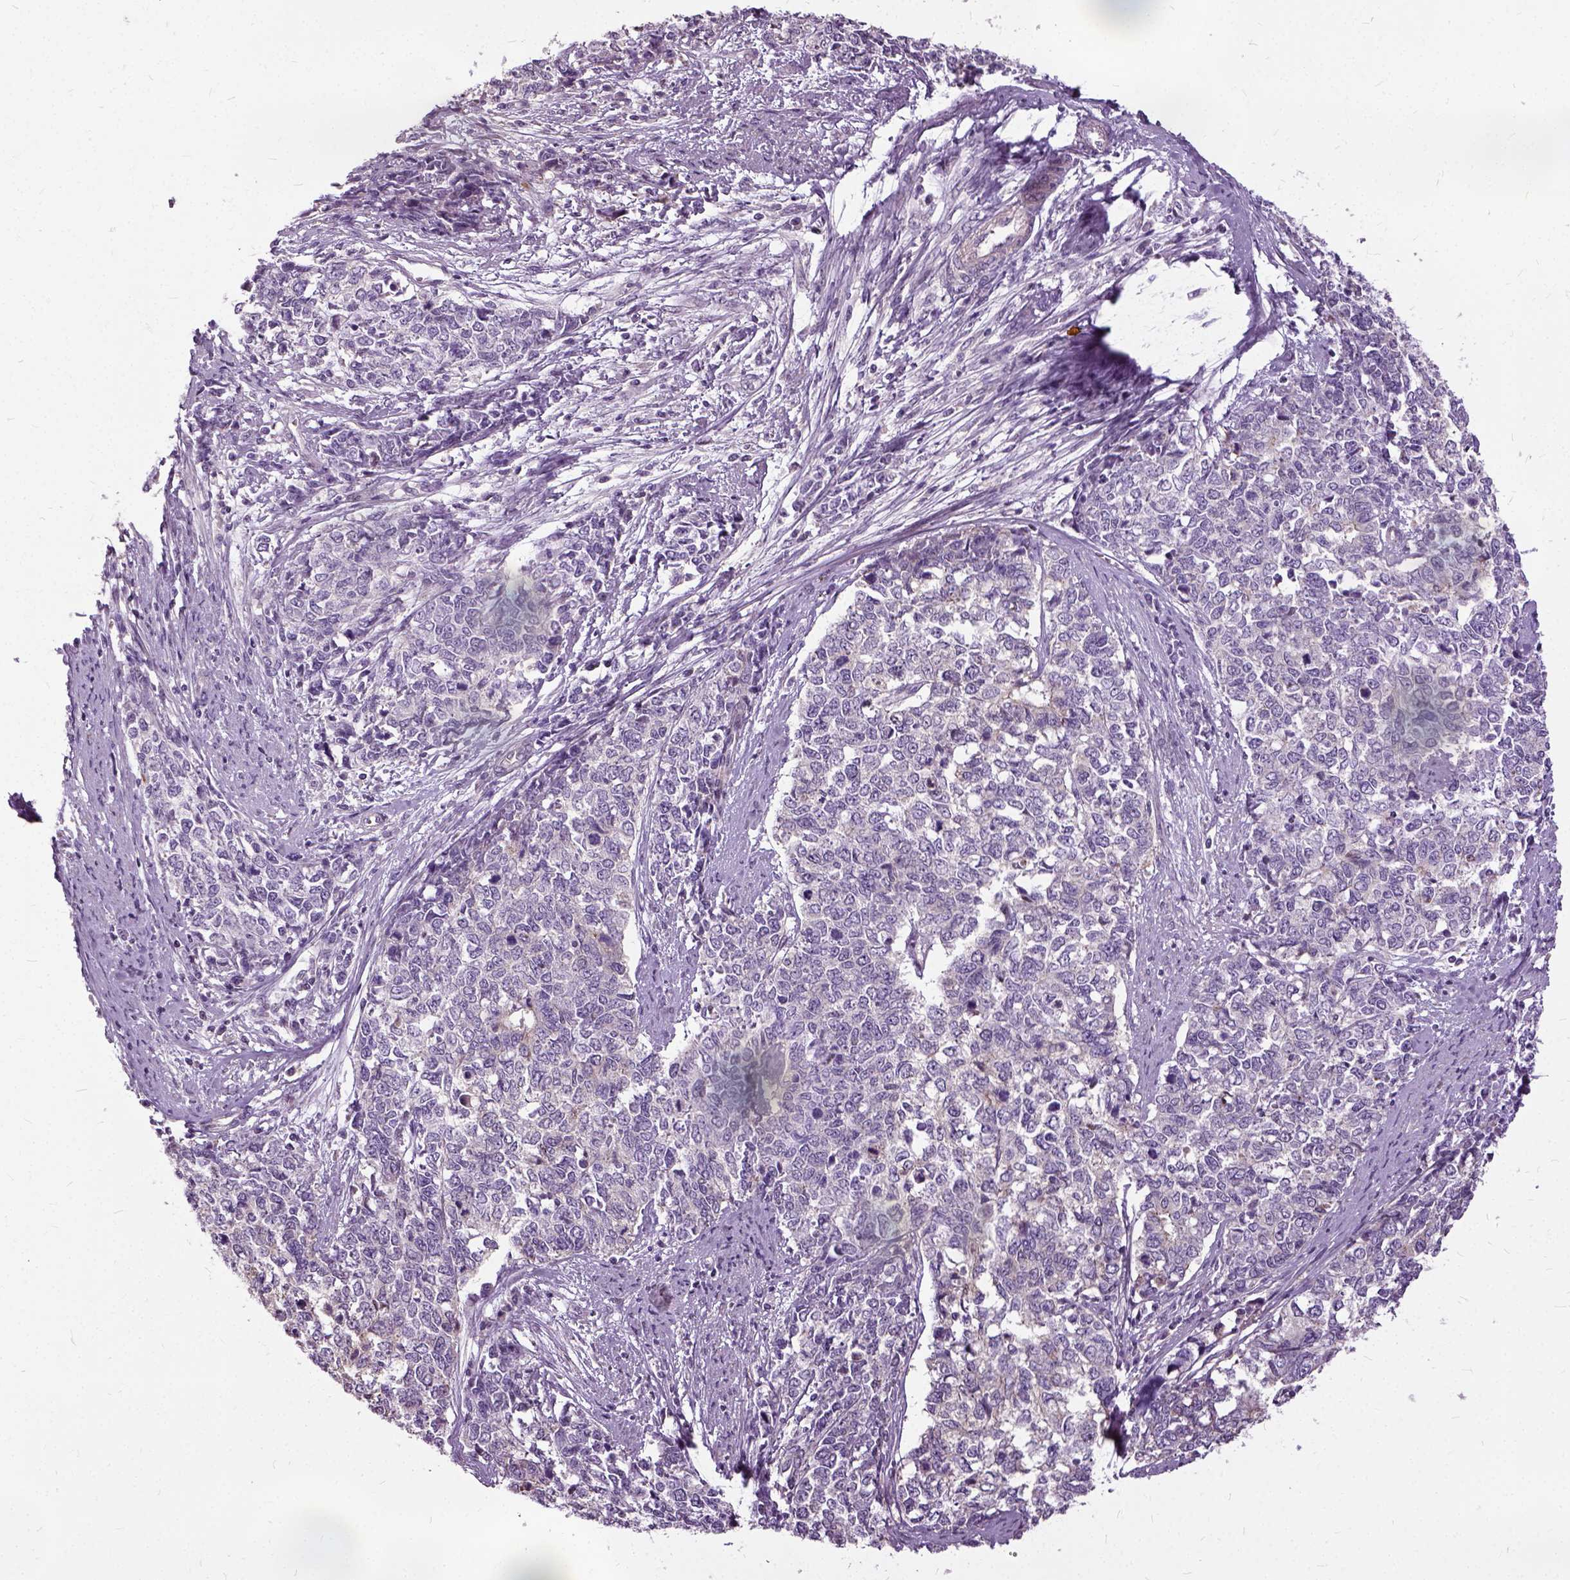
{"staining": {"intensity": "negative", "quantity": "none", "location": "none"}, "tissue": "cervical cancer", "cell_type": "Tumor cells", "image_type": "cancer", "snomed": [{"axis": "morphology", "description": "Adenocarcinoma, NOS"}, {"axis": "topography", "description": "Cervix"}], "caption": "There is no significant positivity in tumor cells of cervical cancer.", "gene": "ILRUN", "patient": {"sex": "female", "age": 63}}